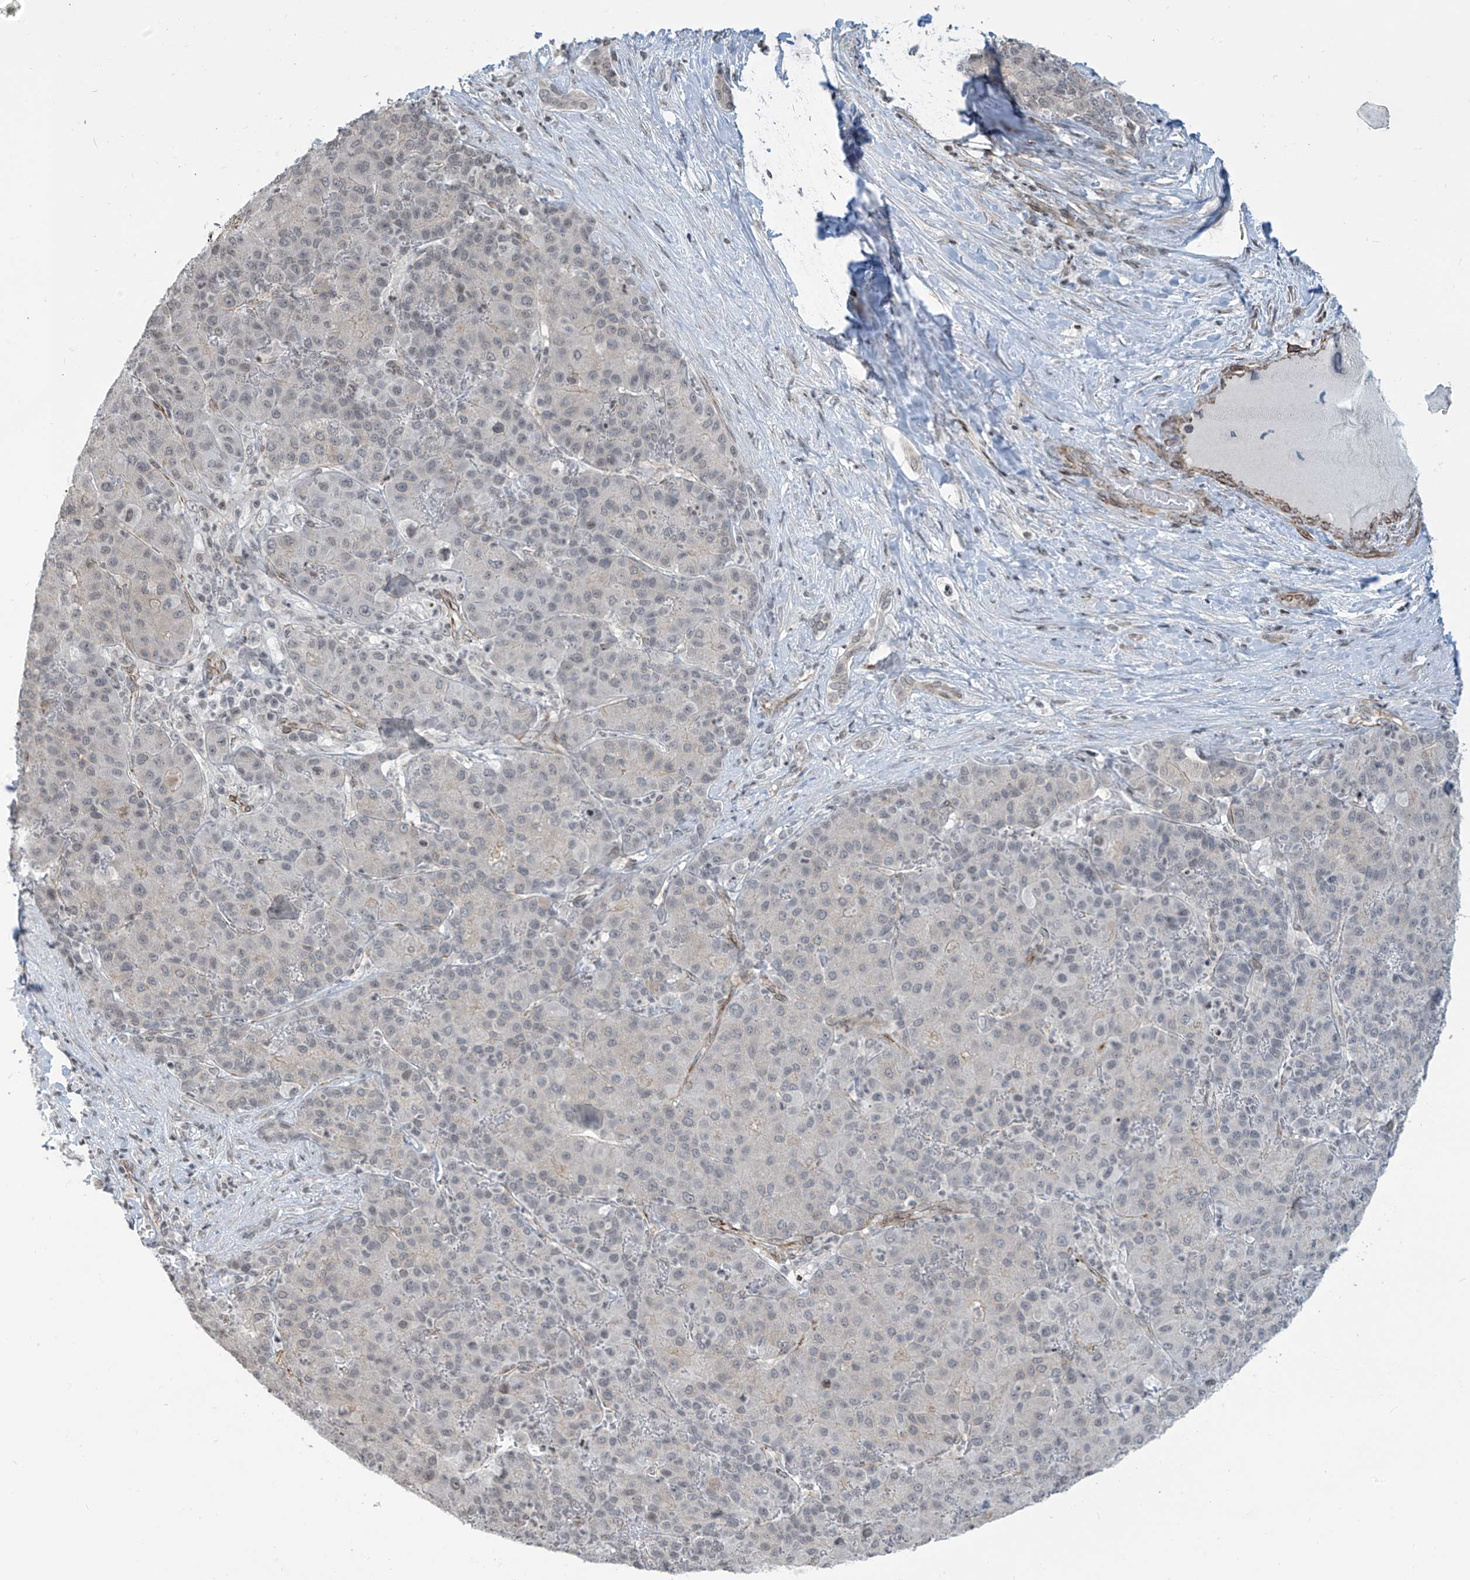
{"staining": {"intensity": "negative", "quantity": "none", "location": "none"}, "tissue": "liver cancer", "cell_type": "Tumor cells", "image_type": "cancer", "snomed": [{"axis": "morphology", "description": "Carcinoma, Hepatocellular, NOS"}, {"axis": "topography", "description": "Liver"}], "caption": "A micrograph of liver cancer (hepatocellular carcinoma) stained for a protein demonstrates no brown staining in tumor cells.", "gene": "METAP1D", "patient": {"sex": "male", "age": 65}}